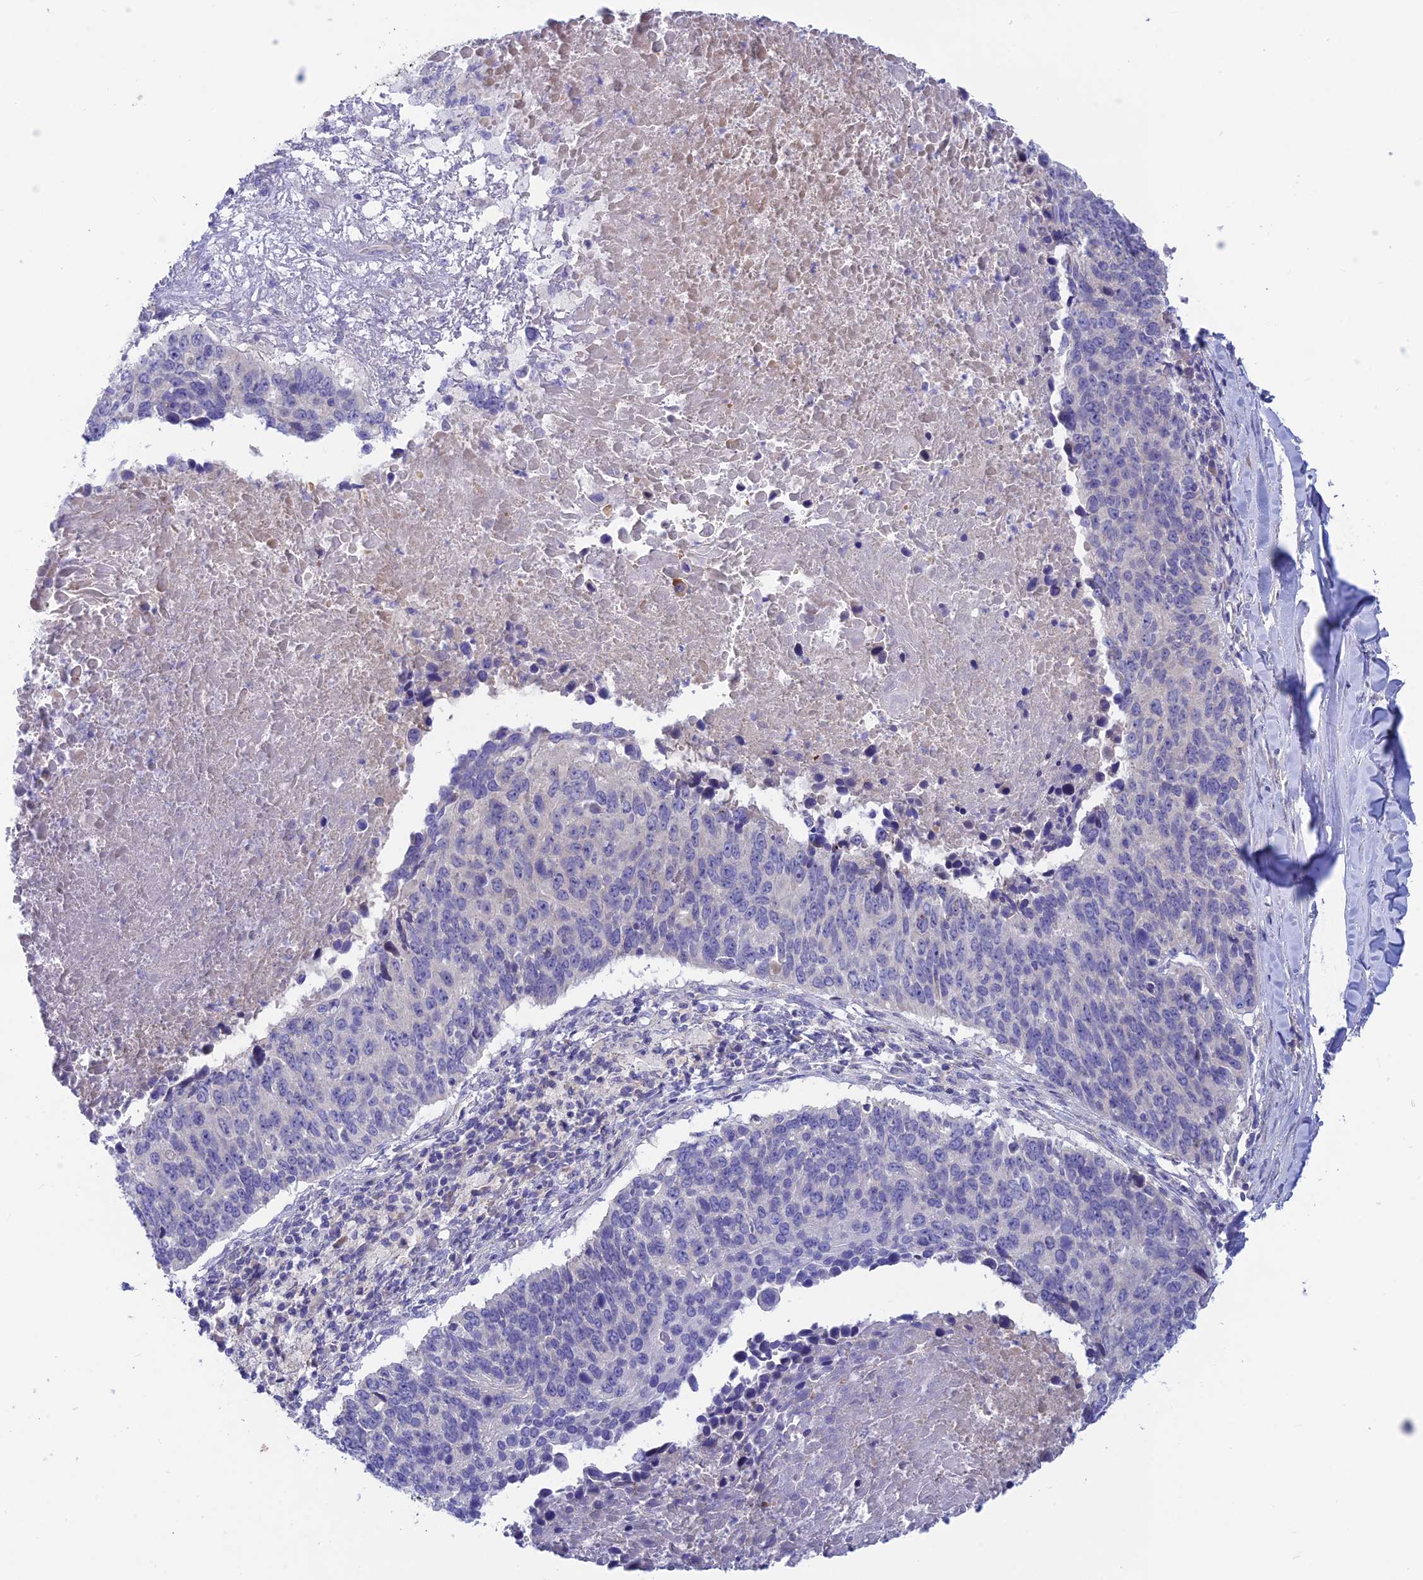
{"staining": {"intensity": "negative", "quantity": "none", "location": "none"}, "tissue": "lung cancer", "cell_type": "Tumor cells", "image_type": "cancer", "snomed": [{"axis": "morphology", "description": "Normal tissue, NOS"}, {"axis": "morphology", "description": "Squamous cell carcinoma, NOS"}, {"axis": "topography", "description": "Lymph node"}, {"axis": "topography", "description": "Lung"}], "caption": "DAB immunohistochemical staining of lung squamous cell carcinoma shows no significant positivity in tumor cells.", "gene": "XPO7", "patient": {"sex": "male", "age": 66}}